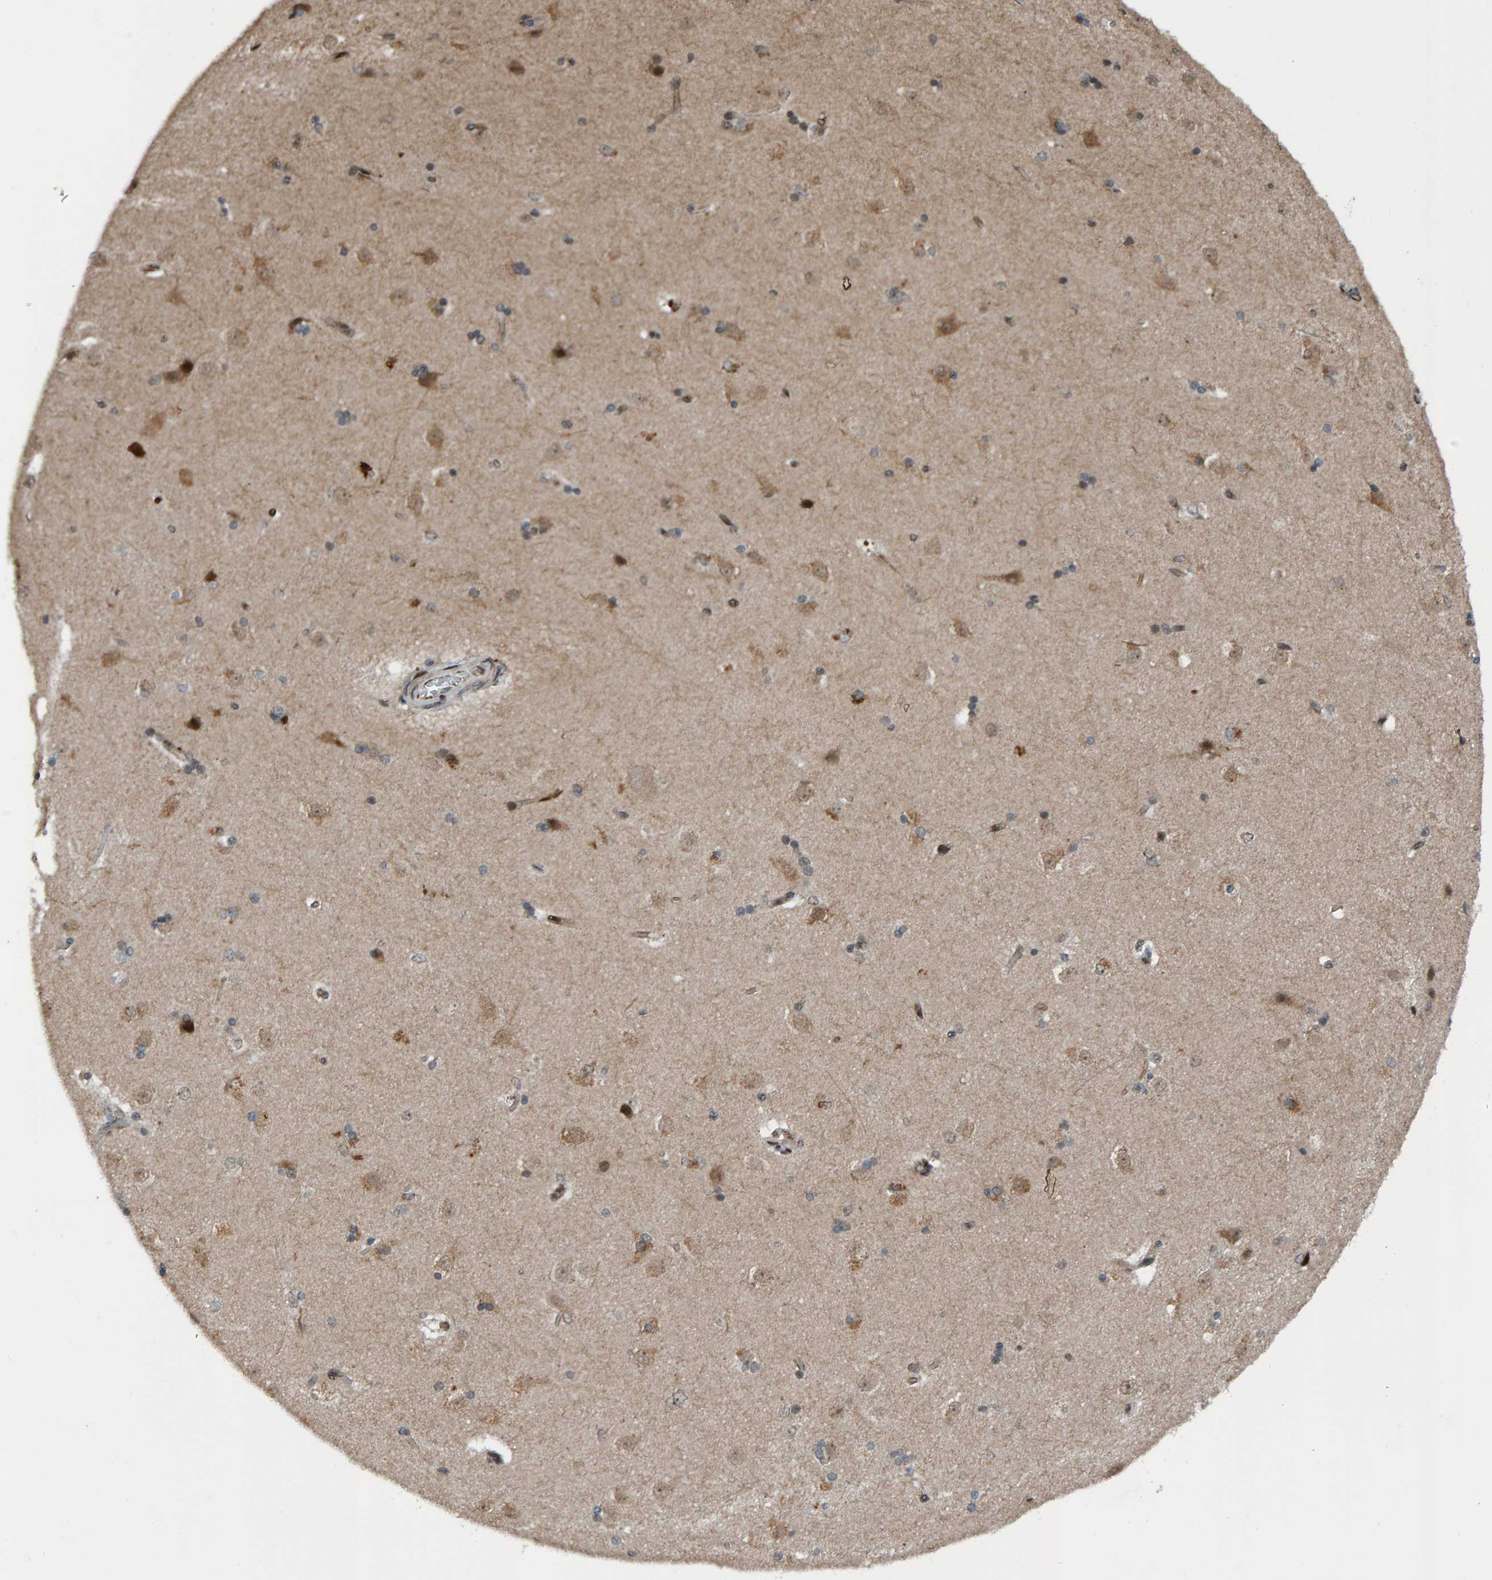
{"staining": {"intensity": "weak", "quantity": "25%-75%", "location": "cytoplasmic/membranous"}, "tissue": "caudate", "cell_type": "Glial cells", "image_type": "normal", "snomed": [{"axis": "morphology", "description": "Normal tissue, NOS"}, {"axis": "topography", "description": "Lateral ventricle wall"}], "caption": "Immunohistochemical staining of normal caudate demonstrates weak cytoplasmic/membranous protein expression in approximately 25%-75% of glial cells.", "gene": "ZNF366", "patient": {"sex": "female", "age": 19}}